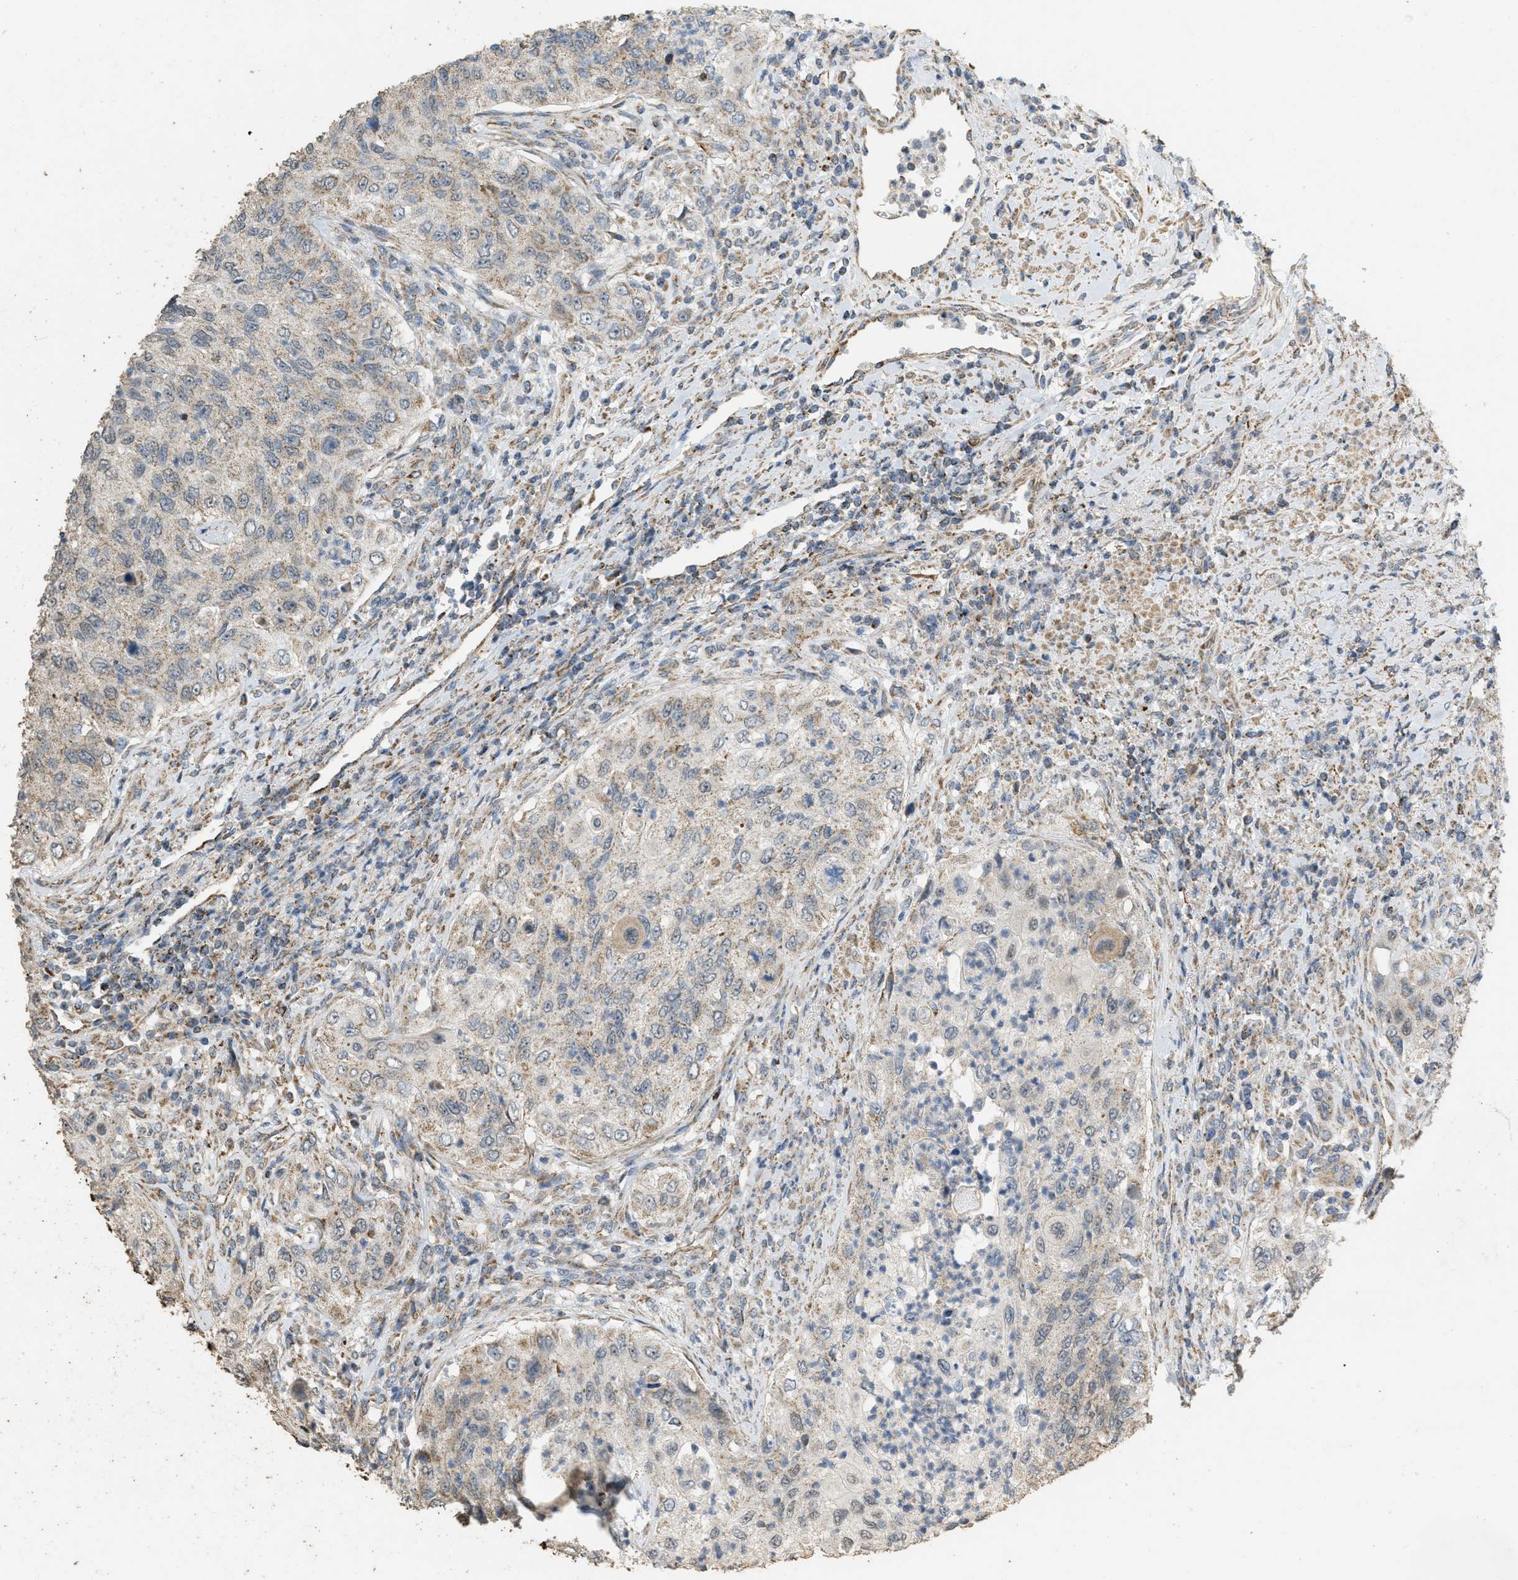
{"staining": {"intensity": "weak", "quantity": ">75%", "location": "cytoplasmic/membranous"}, "tissue": "urothelial cancer", "cell_type": "Tumor cells", "image_type": "cancer", "snomed": [{"axis": "morphology", "description": "Urothelial carcinoma, High grade"}, {"axis": "topography", "description": "Urinary bladder"}], "caption": "Immunohistochemistry (IHC) (DAB) staining of urothelial cancer demonstrates weak cytoplasmic/membranous protein positivity in about >75% of tumor cells.", "gene": "KCNA4", "patient": {"sex": "female", "age": 60}}